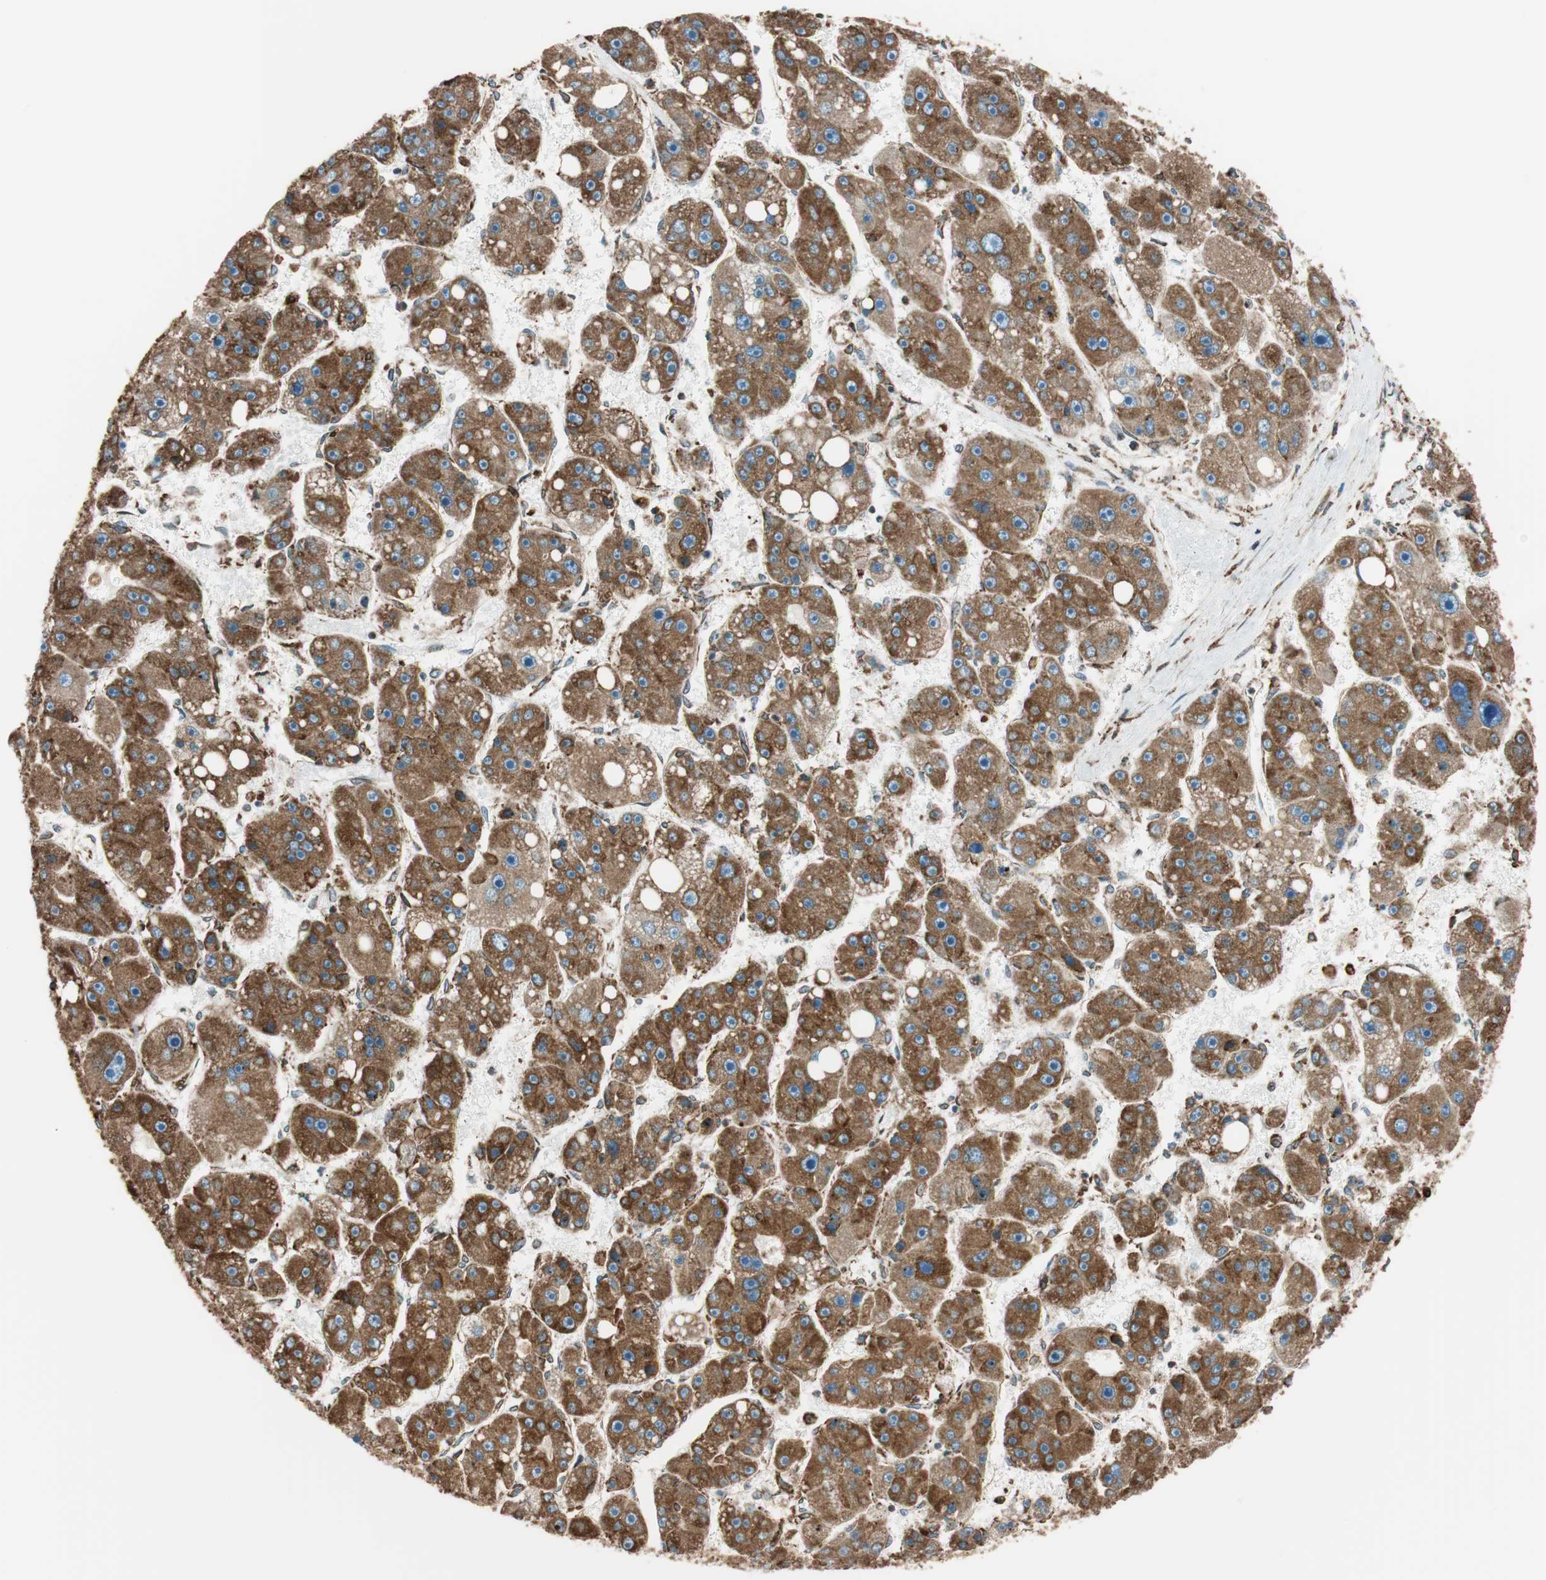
{"staining": {"intensity": "strong", "quantity": ">75%", "location": "cytoplasmic/membranous"}, "tissue": "liver cancer", "cell_type": "Tumor cells", "image_type": "cancer", "snomed": [{"axis": "morphology", "description": "Carcinoma, Hepatocellular, NOS"}, {"axis": "topography", "description": "Liver"}], "caption": "A photomicrograph of human liver hepatocellular carcinoma stained for a protein shows strong cytoplasmic/membranous brown staining in tumor cells.", "gene": "PRKCSH", "patient": {"sex": "female", "age": 61}}